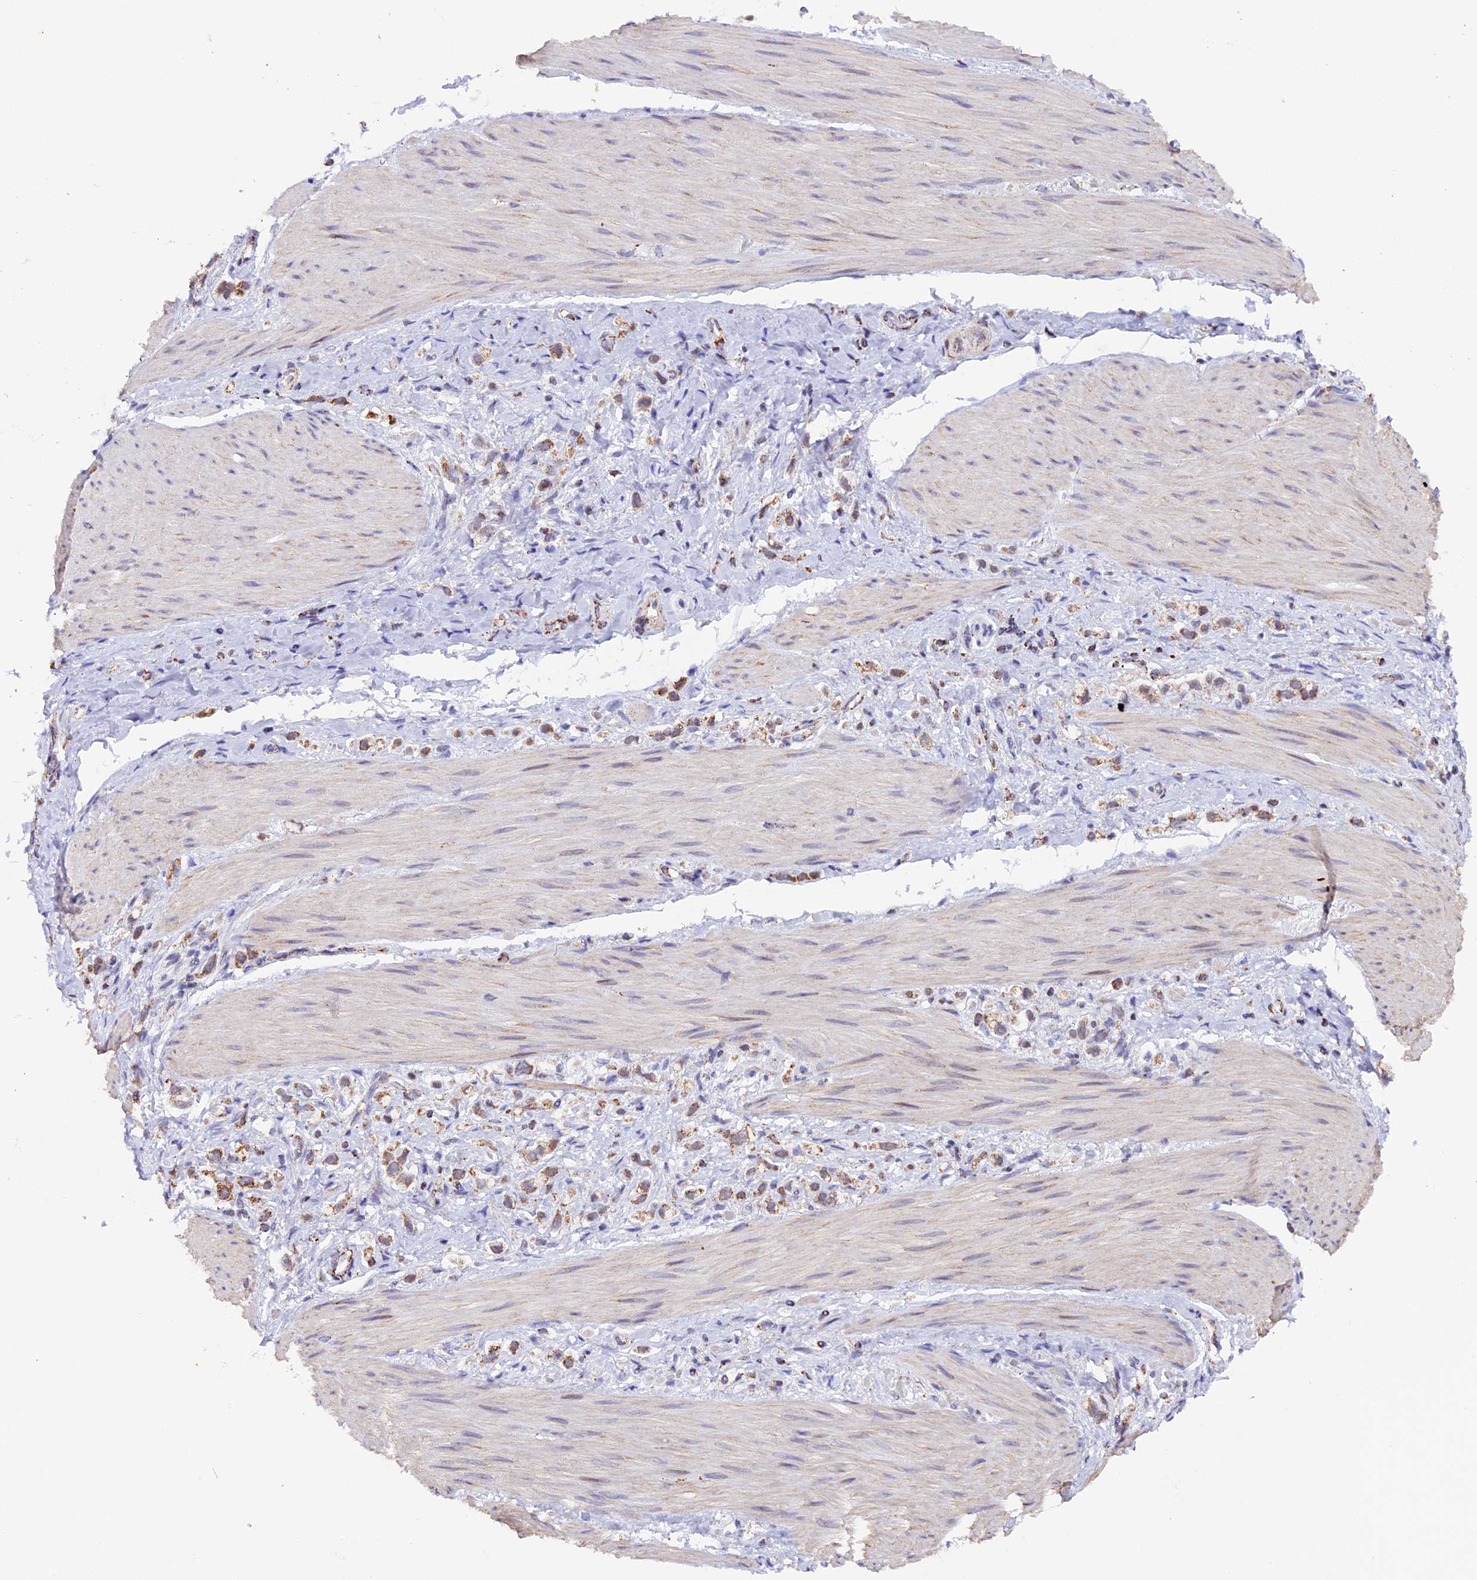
{"staining": {"intensity": "moderate", "quantity": ">75%", "location": "cytoplasmic/membranous"}, "tissue": "stomach cancer", "cell_type": "Tumor cells", "image_type": "cancer", "snomed": [{"axis": "morphology", "description": "Adenocarcinoma, NOS"}, {"axis": "topography", "description": "Stomach"}], "caption": "Tumor cells display medium levels of moderate cytoplasmic/membranous staining in approximately >75% of cells in stomach cancer (adenocarcinoma).", "gene": "TFAM", "patient": {"sex": "female", "age": 65}}